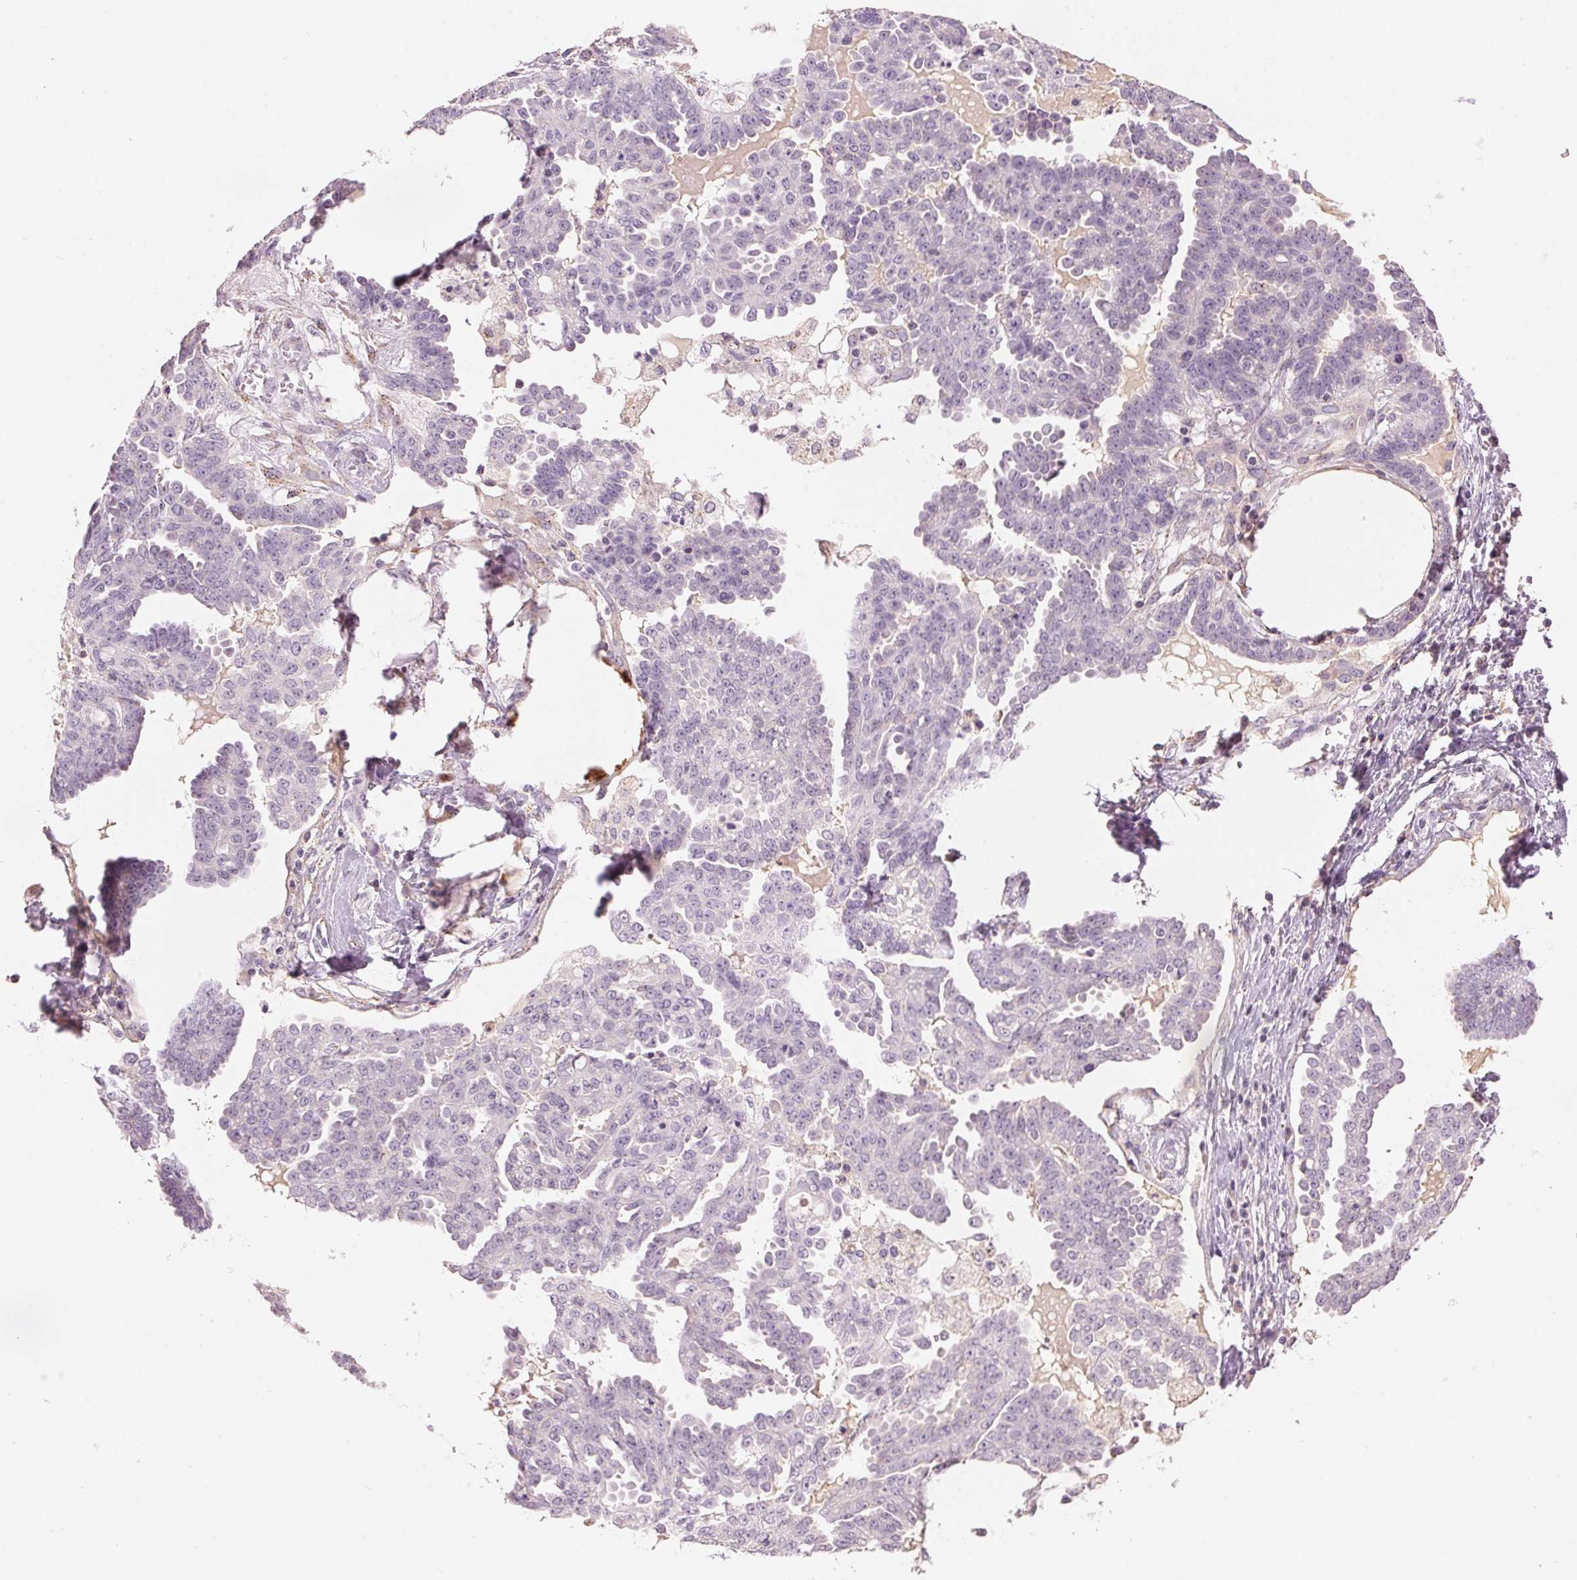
{"staining": {"intensity": "negative", "quantity": "none", "location": "none"}, "tissue": "ovarian cancer", "cell_type": "Tumor cells", "image_type": "cancer", "snomed": [{"axis": "morphology", "description": "Cystadenocarcinoma, serous, NOS"}, {"axis": "topography", "description": "Ovary"}], "caption": "Ovarian cancer (serous cystadenocarcinoma) stained for a protein using immunohistochemistry (IHC) demonstrates no positivity tumor cells.", "gene": "HOXB13", "patient": {"sex": "female", "age": 71}}